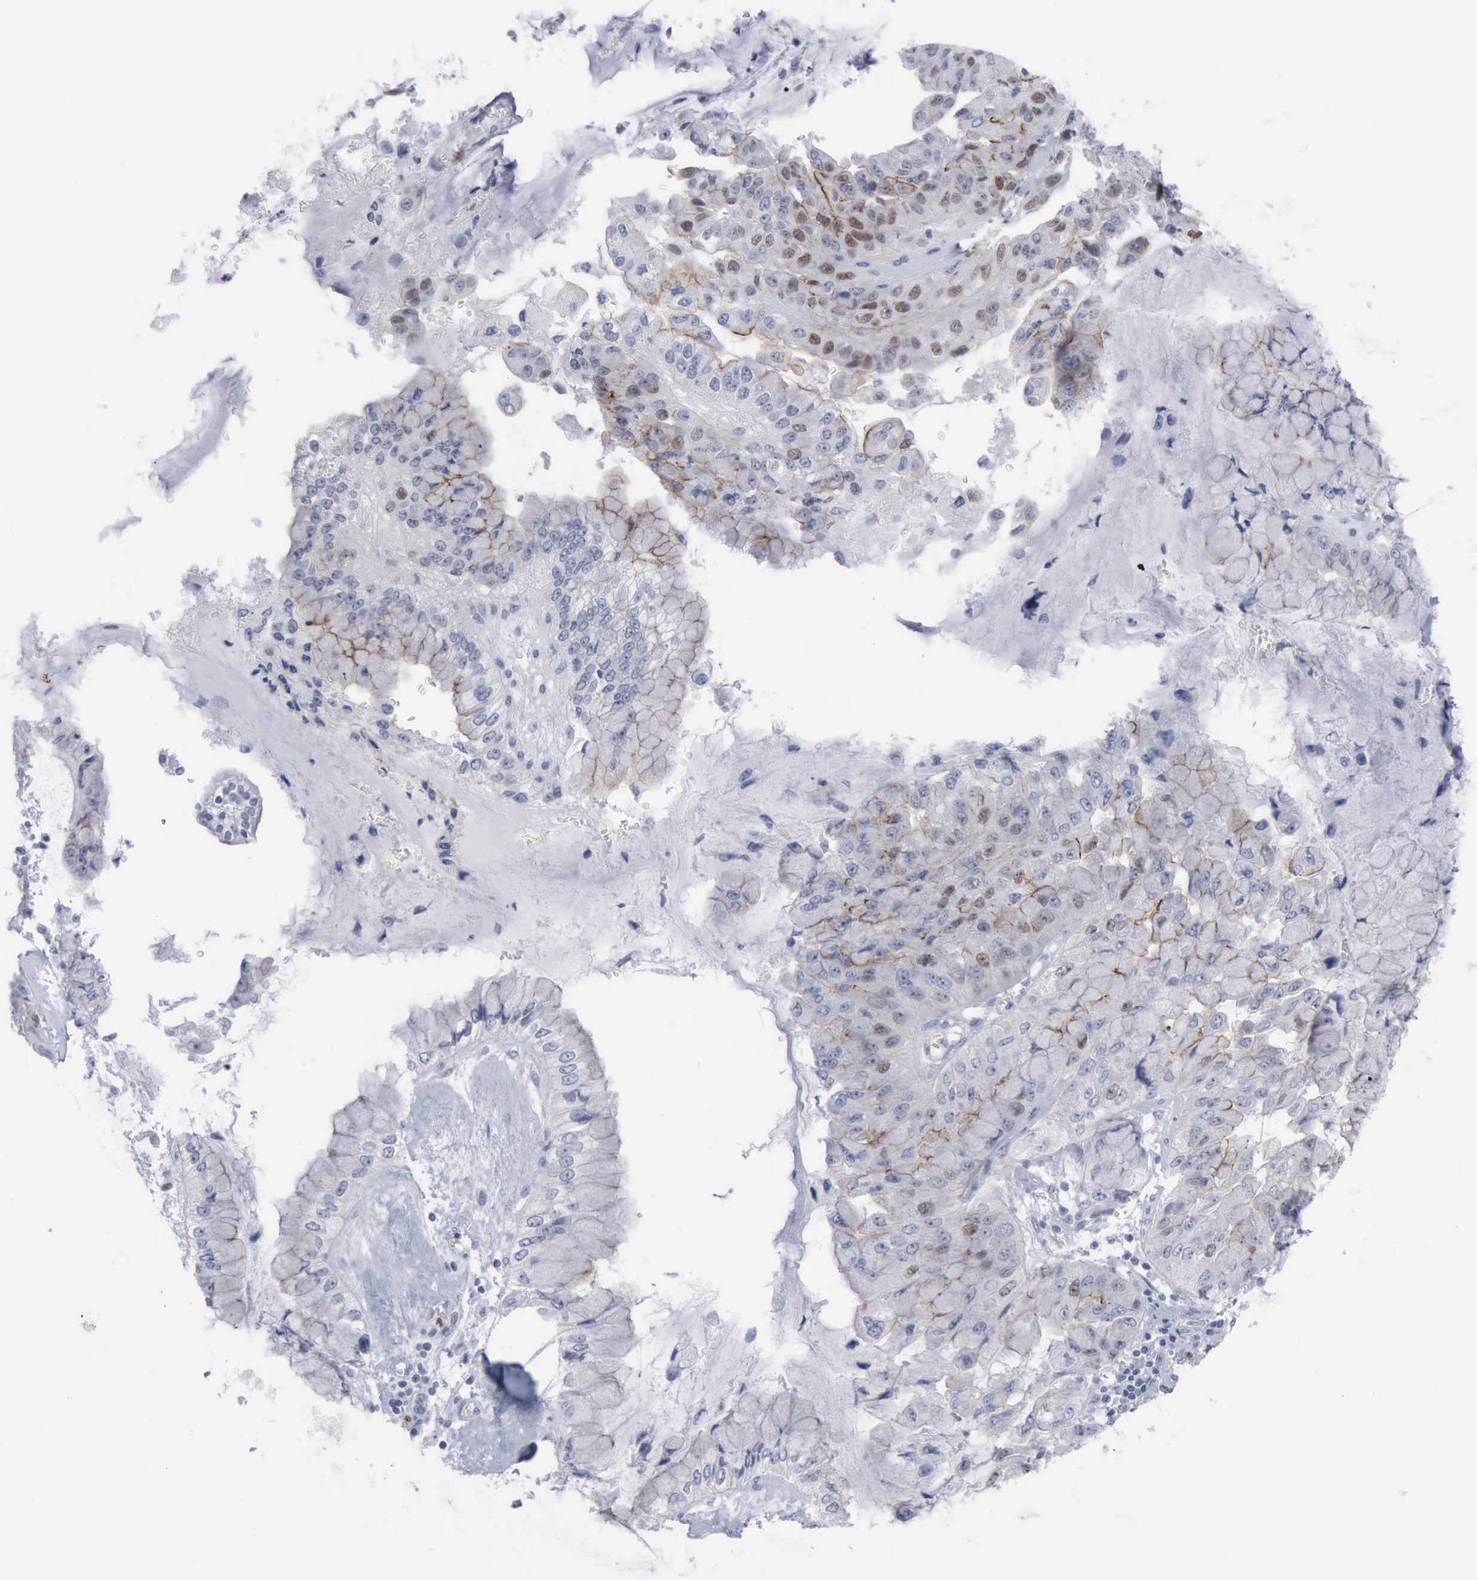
{"staining": {"intensity": "moderate", "quantity": "<25%", "location": "cytoplasmic/membranous"}, "tissue": "liver cancer", "cell_type": "Tumor cells", "image_type": "cancer", "snomed": [{"axis": "morphology", "description": "Cholangiocarcinoma"}, {"axis": "topography", "description": "Liver"}], "caption": "Cholangiocarcinoma (liver) stained for a protein (brown) demonstrates moderate cytoplasmic/membranous positive staining in about <25% of tumor cells.", "gene": "MCM5", "patient": {"sex": "female", "age": 79}}